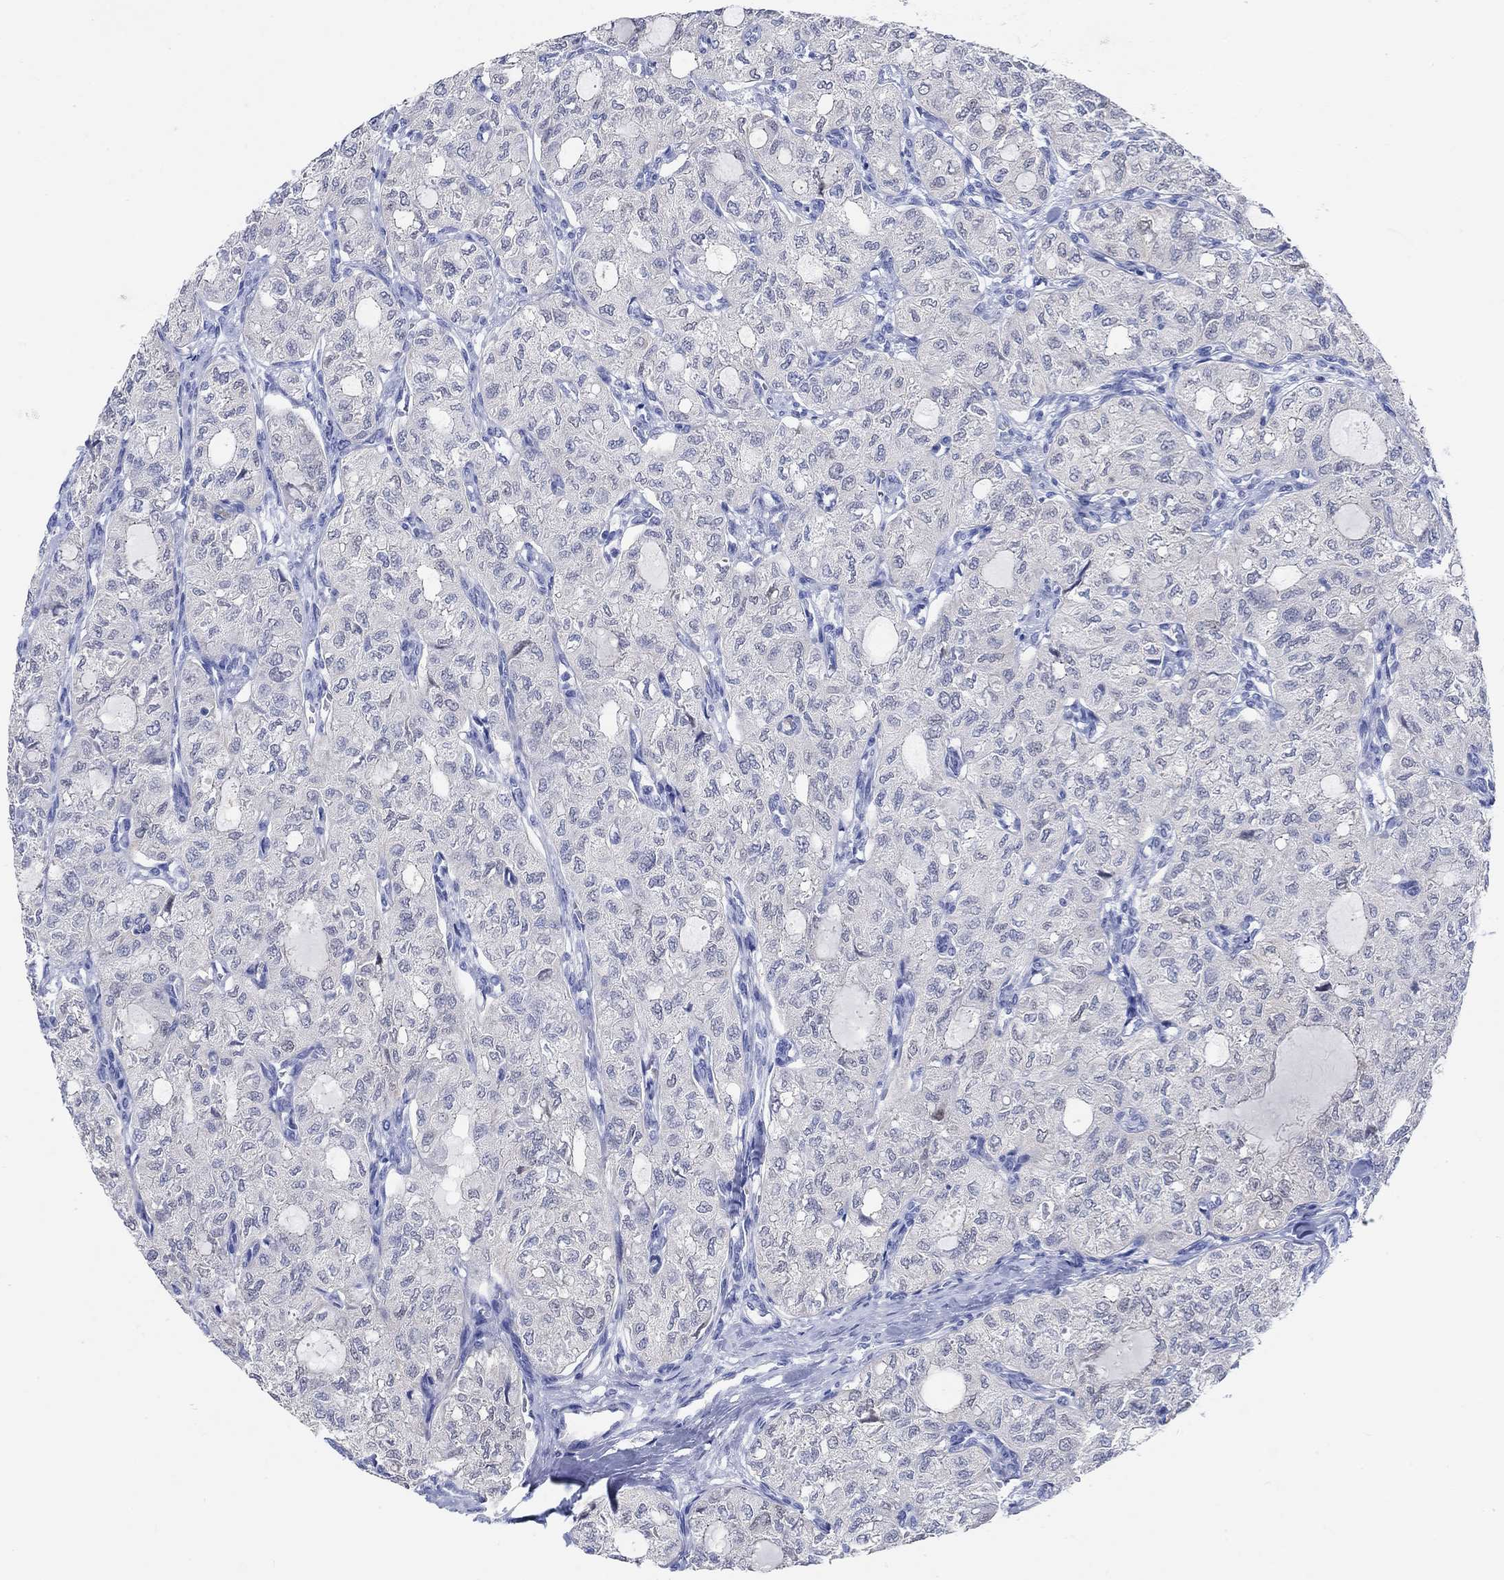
{"staining": {"intensity": "negative", "quantity": "none", "location": "none"}, "tissue": "thyroid cancer", "cell_type": "Tumor cells", "image_type": "cancer", "snomed": [{"axis": "morphology", "description": "Follicular adenoma carcinoma, NOS"}, {"axis": "topography", "description": "Thyroid gland"}], "caption": "A photomicrograph of thyroid cancer (follicular adenoma carcinoma) stained for a protein shows no brown staining in tumor cells. The staining was performed using DAB to visualize the protein expression in brown, while the nuclei were stained in blue with hematoxylin (Magnification: 20x).", "gene": "GRIA3", "patient": {"sex": "male", "age": 75}}